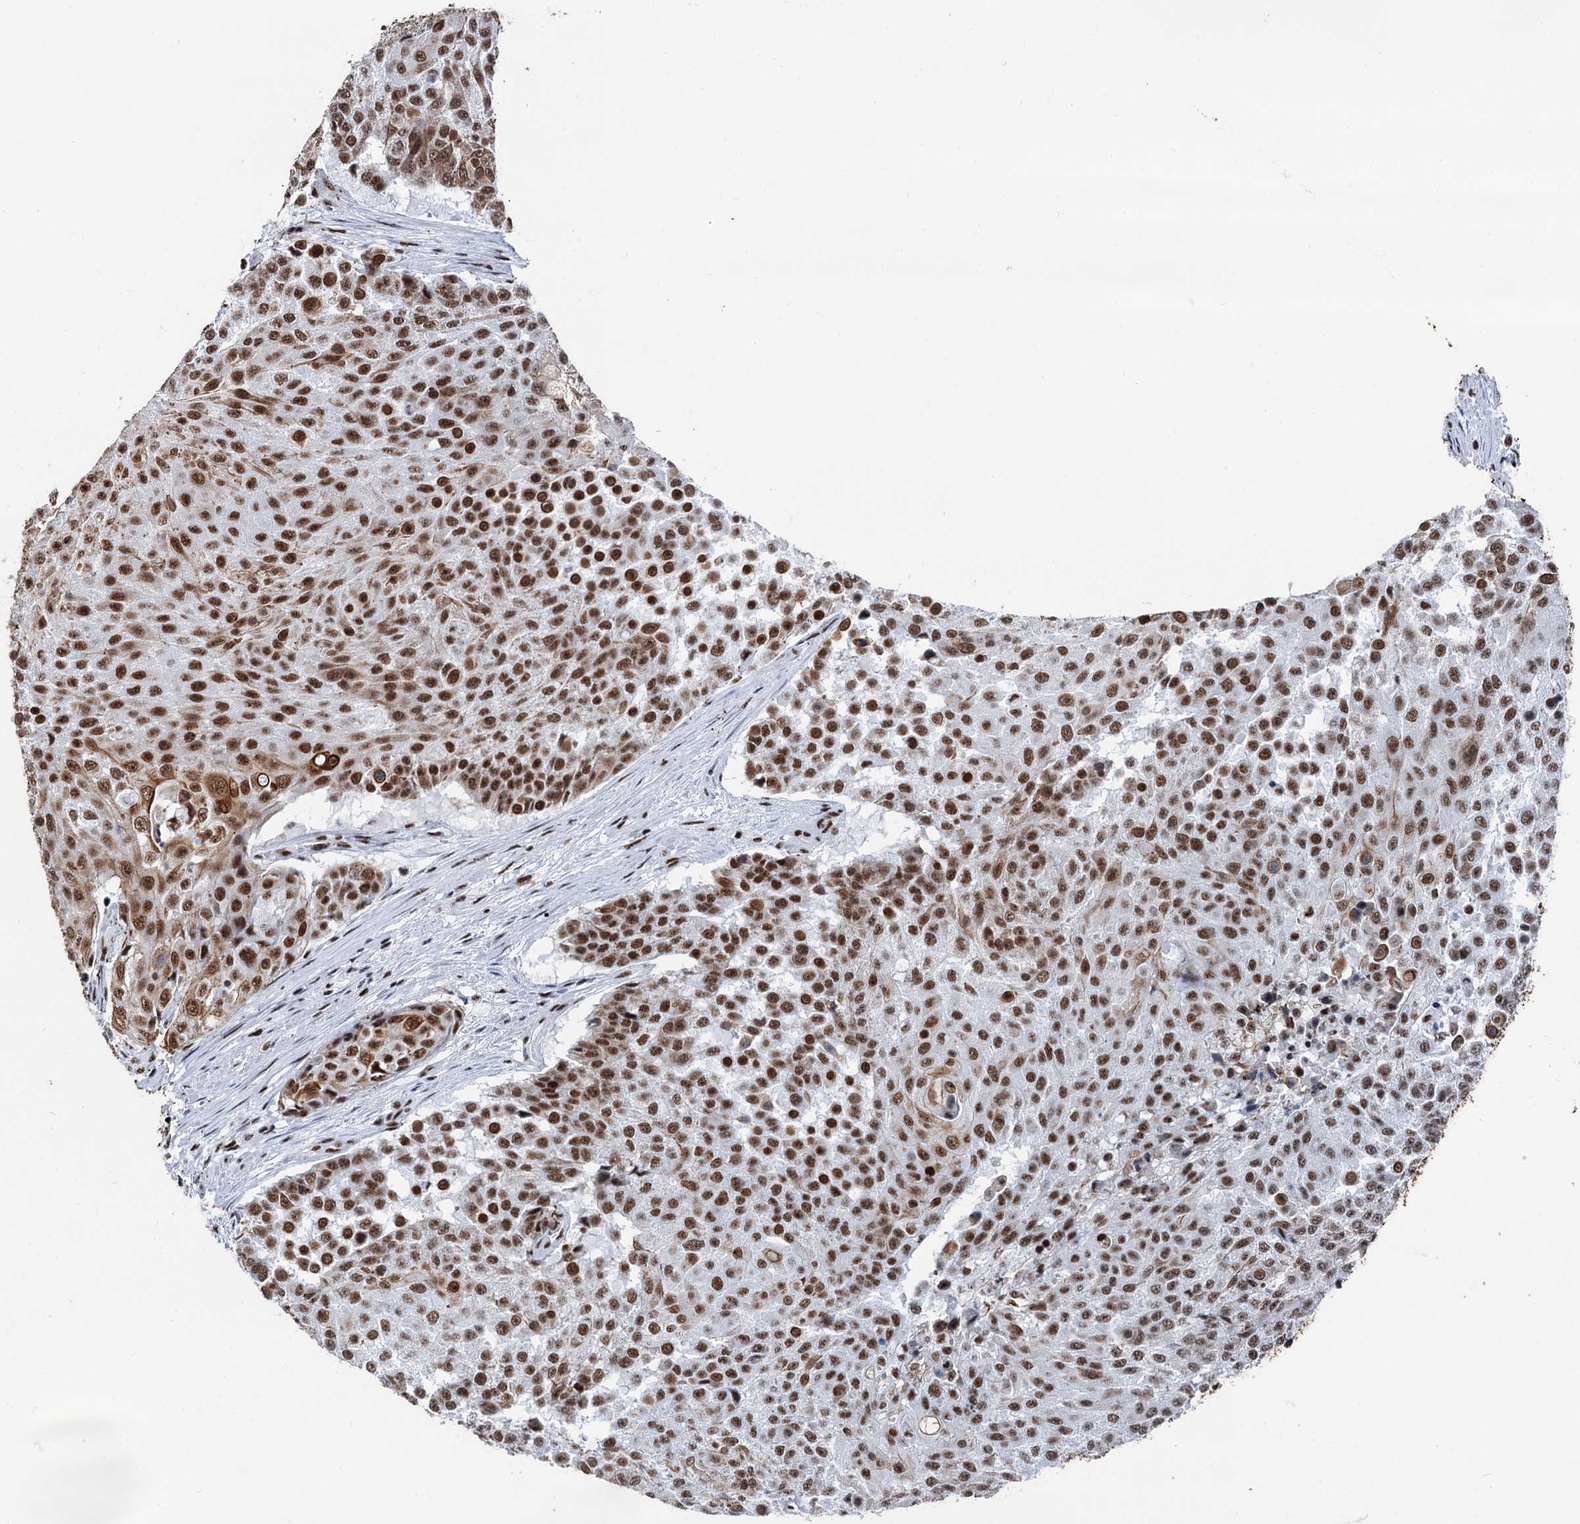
{"staining": {"intensity": "moderate", "quantity": ">75%", "location": "nuclear"}, "tissue": "urothelial cancer", "cell_type": "Tumor cells", "image_type": "cancer", "snomed": [{"axis": "morphology", "description": "Urothelial carcinoma, High grade"}, {"axis": "topography", "description": "Urinary bladder"}], "caption": "DAB immunohistochemical staining of human urothelial cancer displays moderate nuclear protein staining in about >75% of tumor cells.", "gene": "DDX23", "patient": {"sex": "female", "age": 63}}